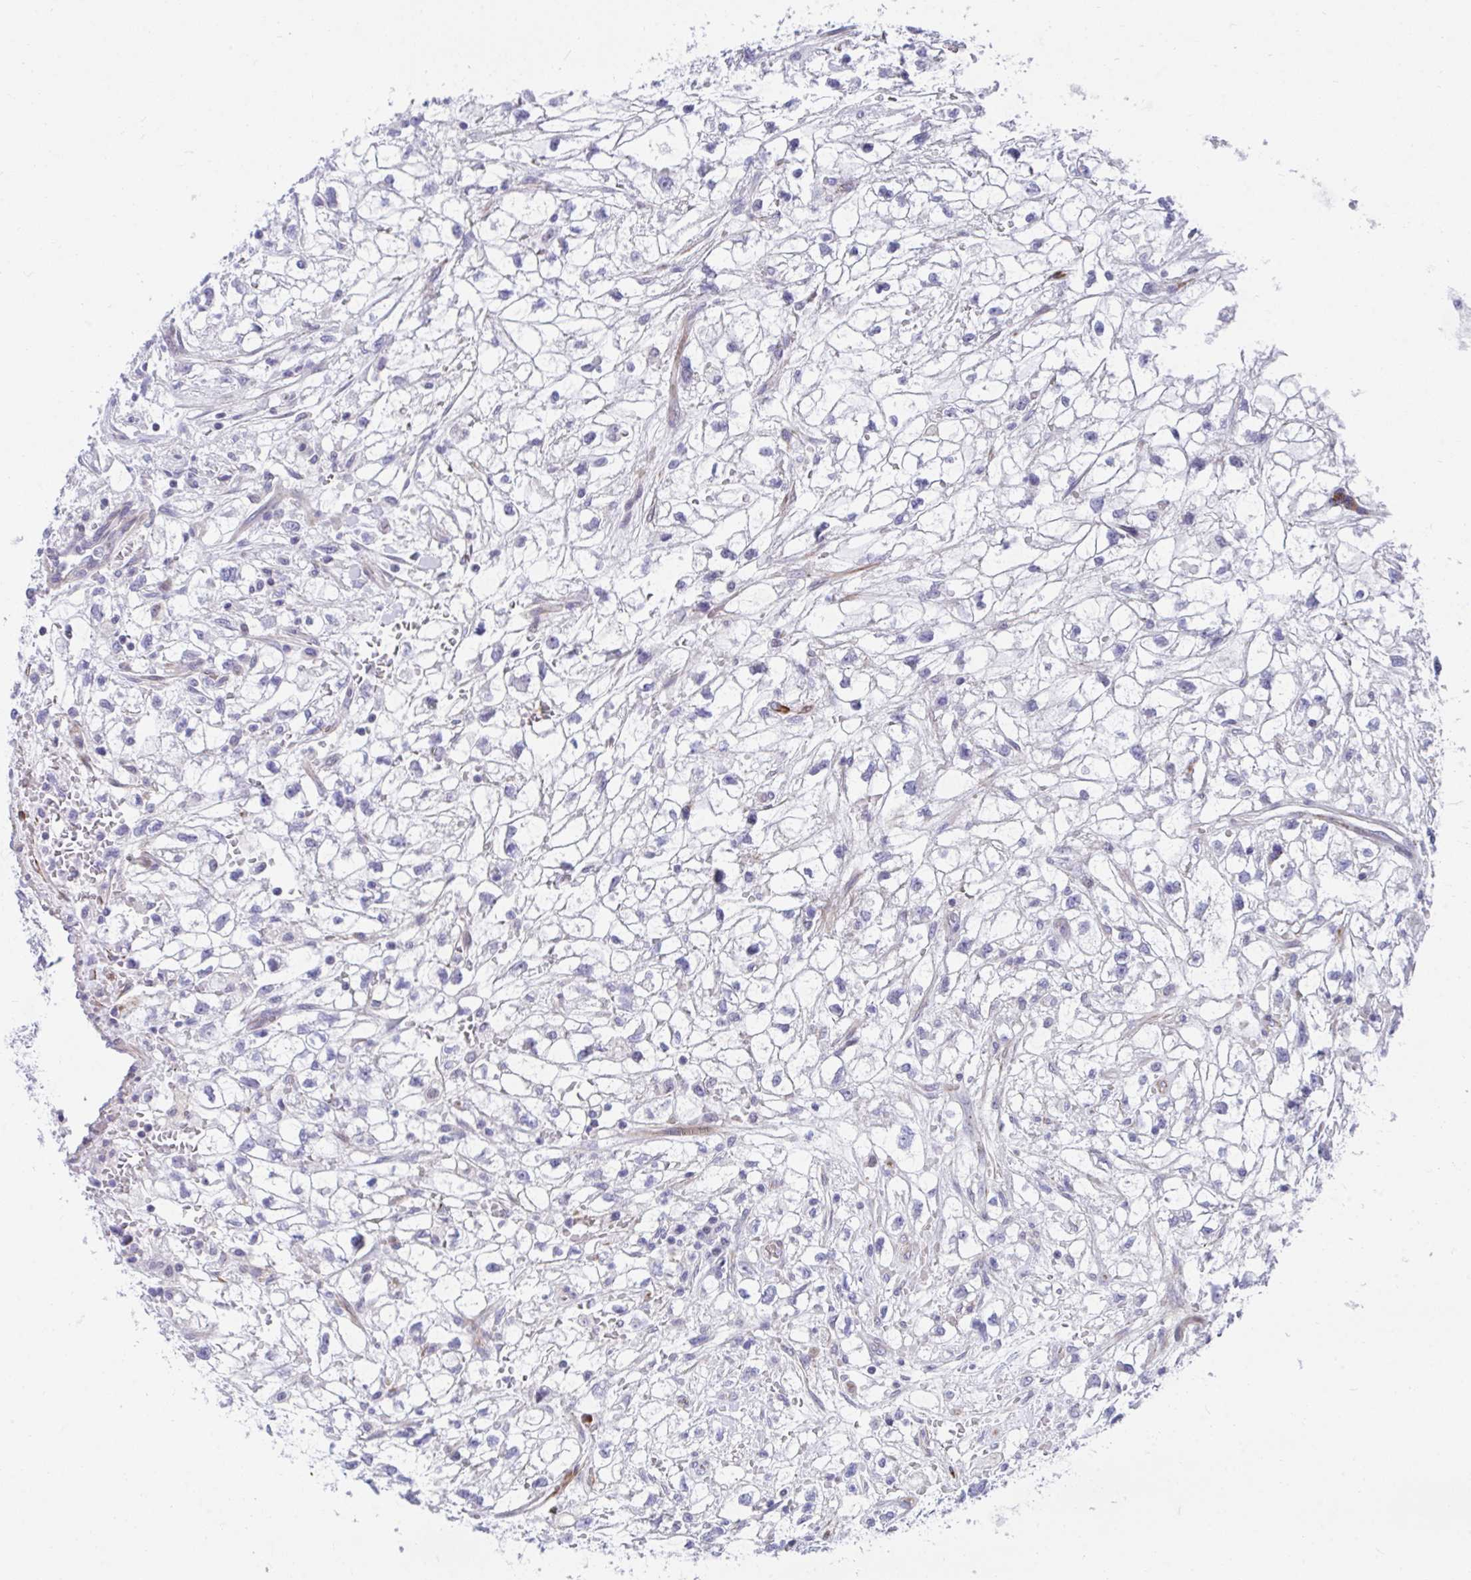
{"staining": {"intensity": "negative", "quantity": "none", "location": "none"}, "tissue": "renal cancer", "cell_type": "Tumor cells", "image_type": "cancer", "snomed": [{"axis": "morphology", "description": "Adenocarcinoma, NOS"}, {"axis": "topography", "description": "Kidney"}], "caption": "Tumor cells show no significant protein expression in renal adenocarcinoma.", "gene": "CSTB", "patient": {"sex": "male", "age": 59}}